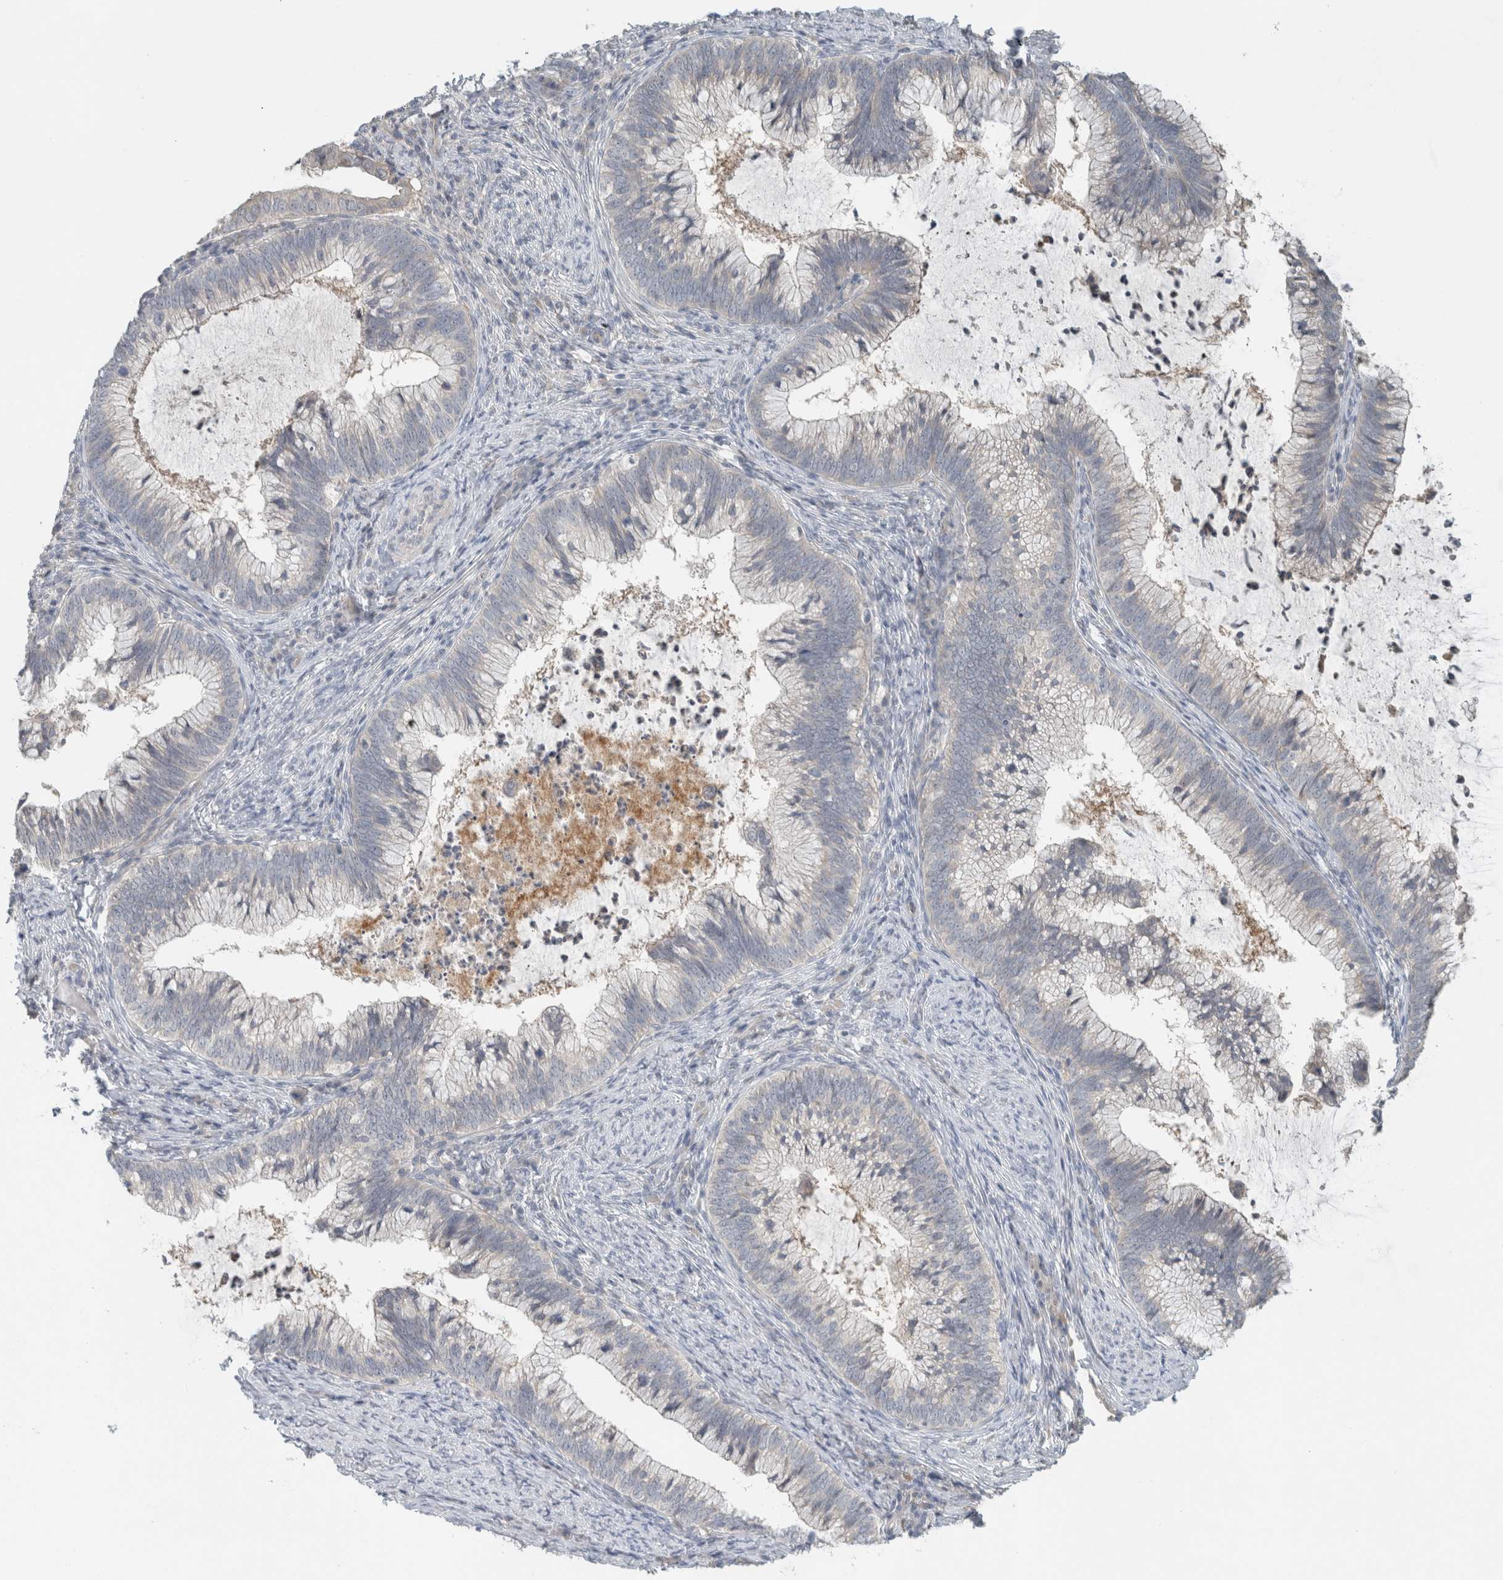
{"staining": {"intensity": "negative", "quantity": "none", "location": "none"}, "tissue": "cervical cancer", "cell_type": "Tumor cells", "image_type": "cancer", "snomed": [{"axis": "morphology", "description": "Adenocarcinoma, NOS"}, {"axis": "topography", "description": "Cervix"}], "caption": "Tumor cells show no significant protein positivity in cervical cancer (adenocarcinoma).", "gene": "ERCC6L2", "patient": {"sex": "female", "age": 36}}